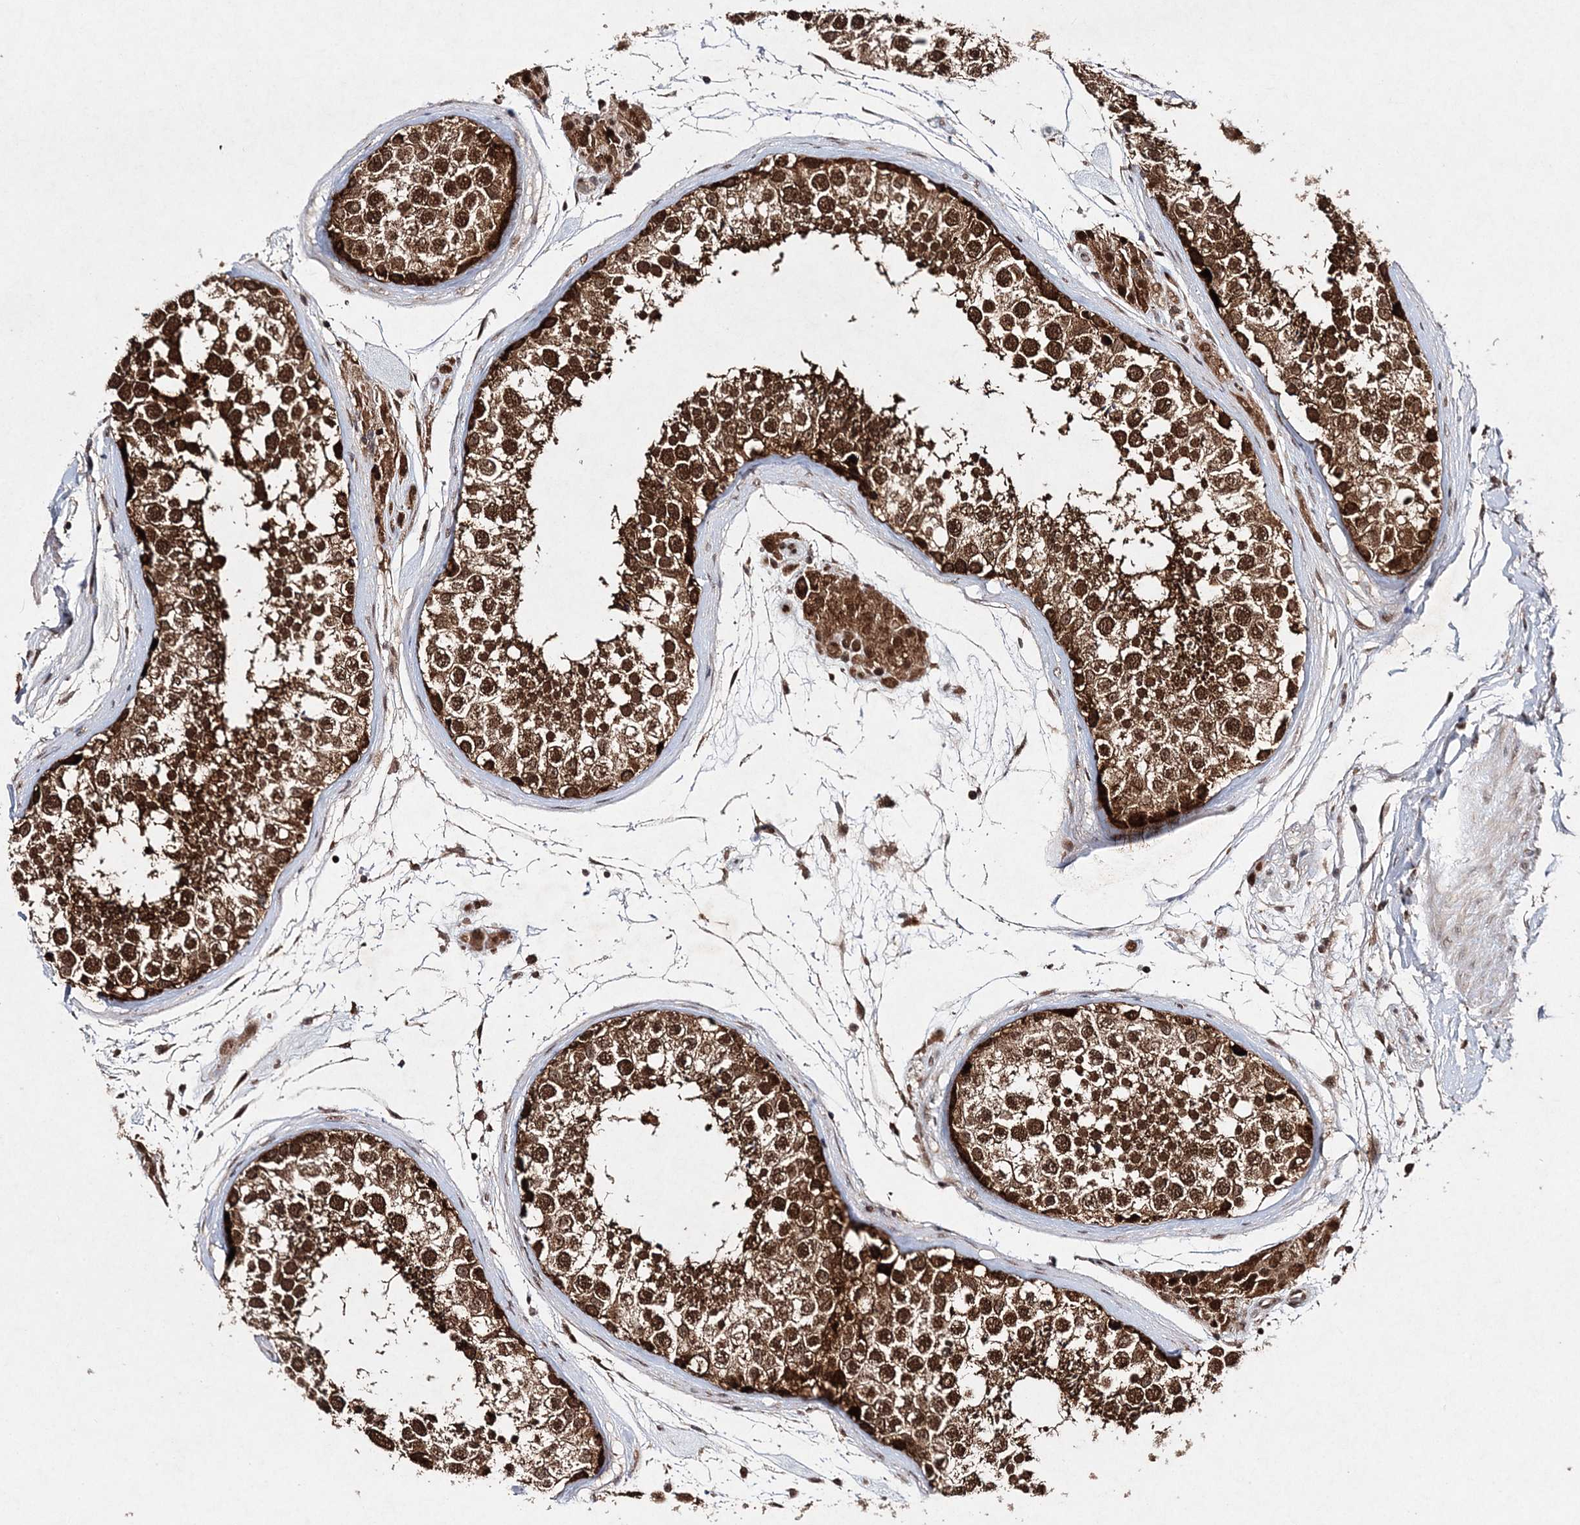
{"staining": {"intensity": "strong", "quantity": ">75%", "location": "cytoplasmic/membranous,nuclear"}, "tissue": "testis", "cell_type": "Cells in seminiferous ducts", "image_type": "normal", "snomed": [{"axis": "morphology", "description": "Normal tissue, NOS"}, {"axis": "topography", "description": "Testis"}], "caption": "Immunohistochemistry (IHC) photomicrograph of normal testis: testis stained using immunohistochemistry reveals high levels of strong protein expression localized specifically in the cytoplasmic/membranous,nuclear of cells in seminiferous ducts, appearing as a cytoplasmic/membranous,nuclear brown color.", "gene": "NIF3L1", "patient": {"sex": "male", "age": 46}}